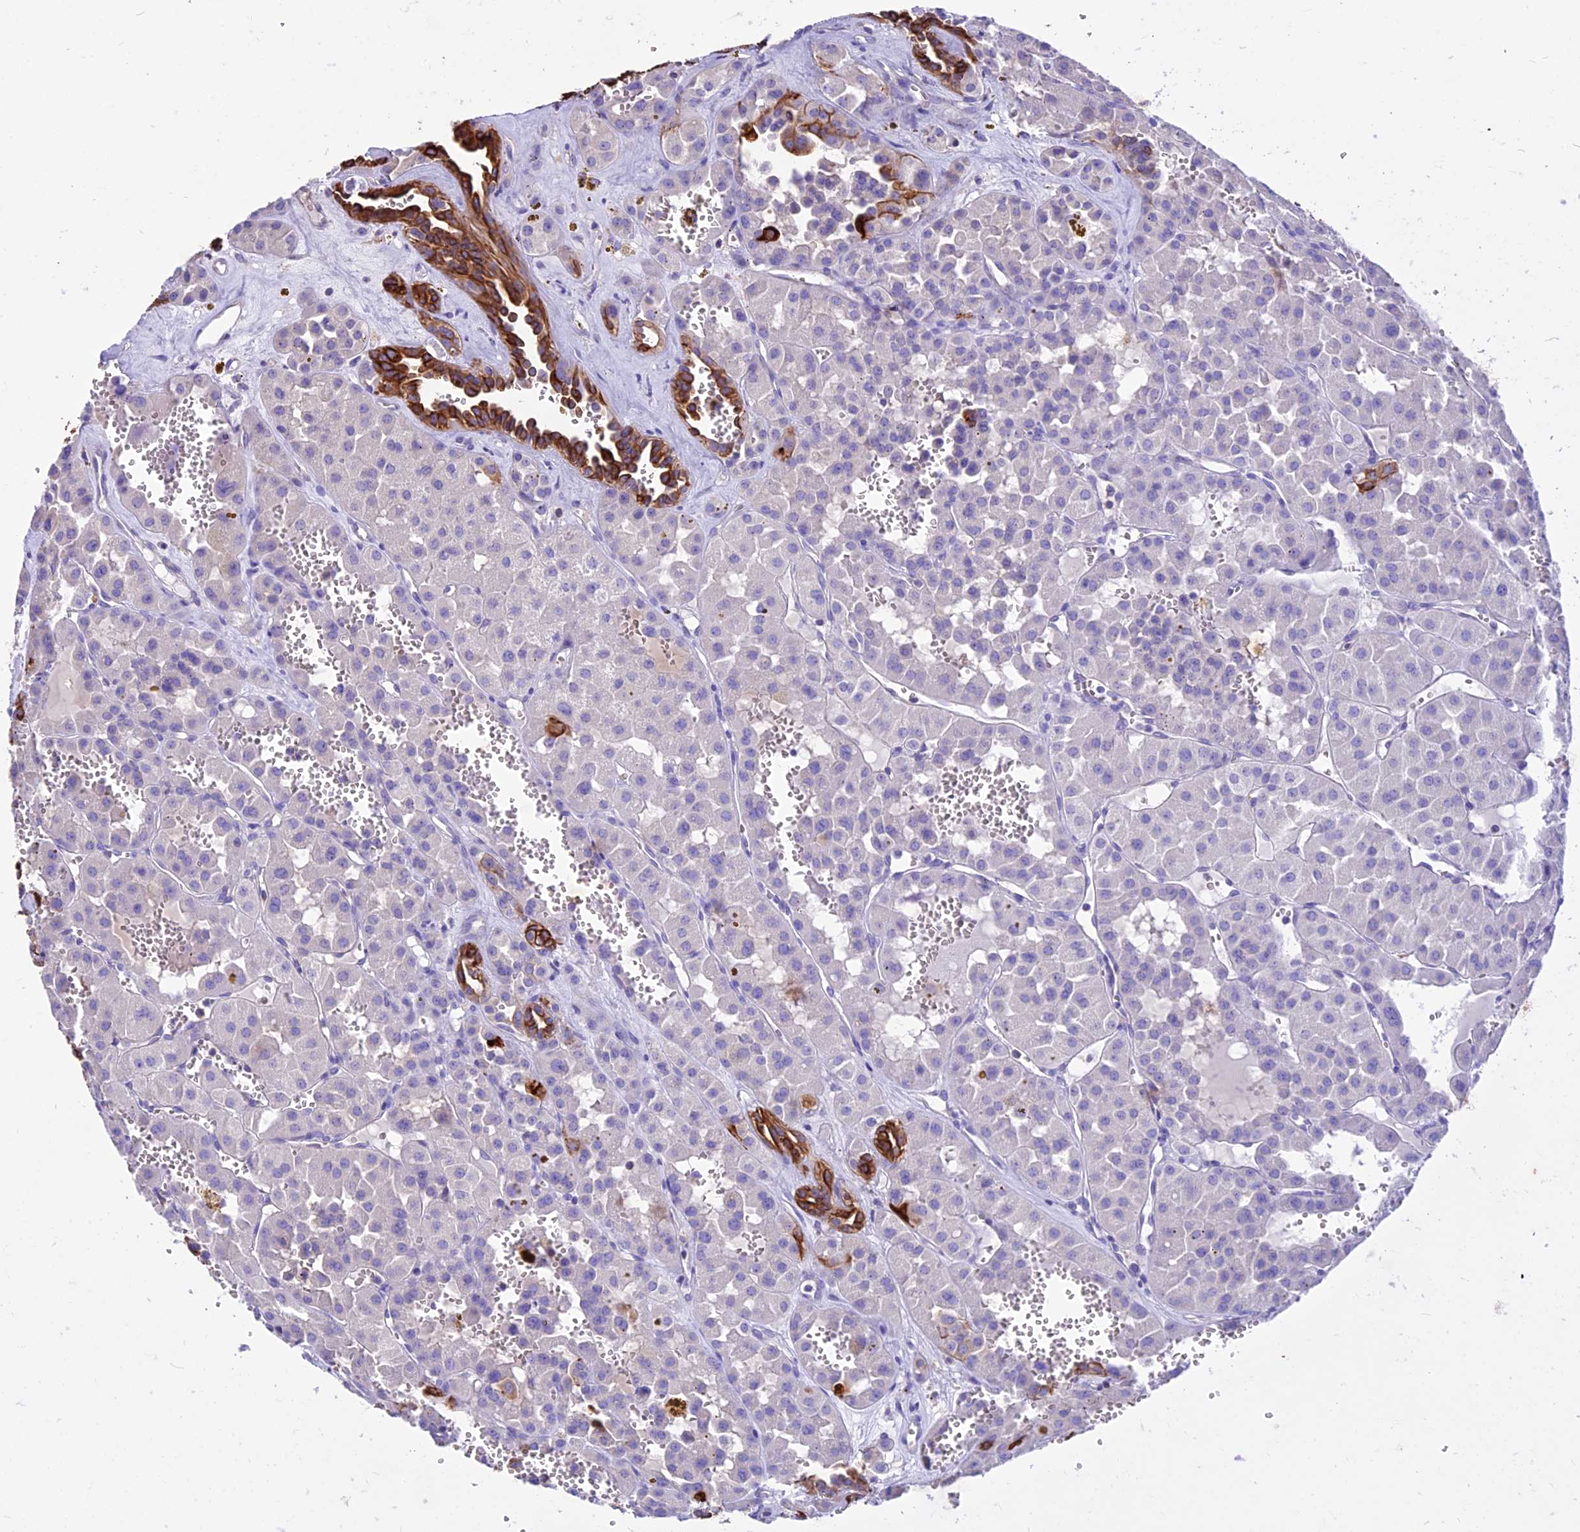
{"staining": {"intensity": "negative", "quantity": "none", "location": "none"}, "tissue": "renal cancer", "cell_type": "Tumor cells", "image_type": "cancer", "snomed": [{"axis": "morphology", "description": "Carcinoma, NOS"}, {"axis": "topography", "description": "Kidney"}], "caption": "Renal carcinoma was stained to show a protein in brown. There is no significant staining in tumor cells.", "gene": "CDAN1", "patient": {"sex": "female", "age": 75}}